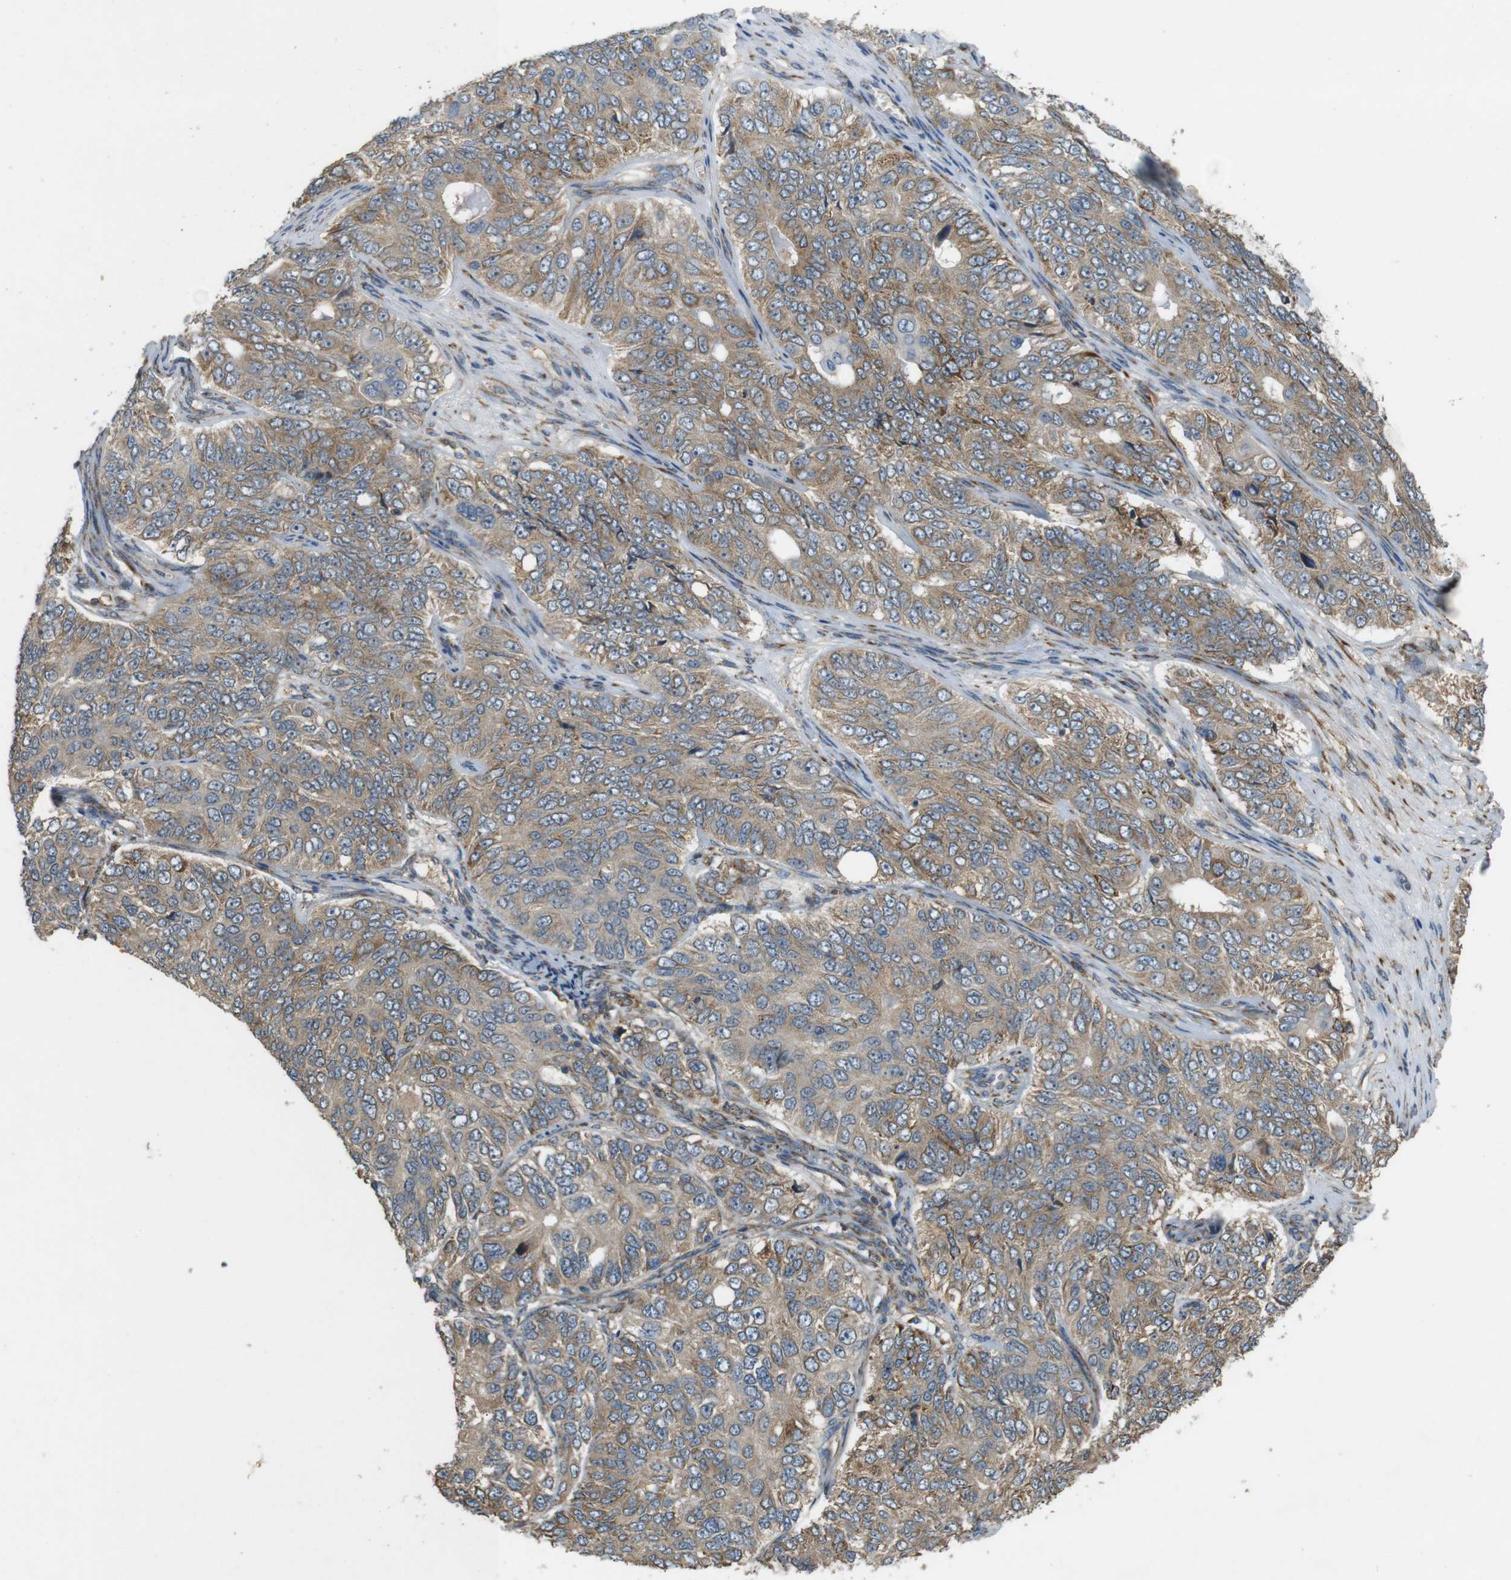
{"staining": {"intensity": "moderate", "quantity": ">75%", "location": "cytoplasmic/membranous"}, "tissue": "ovarian cancer", "cell_type": "Tumor cells", "image_type": "cancer", "snomed": [{"axis": "morphology", "description": "Carcinoma, endometroid"}, {"axis": "topography", "description": "Ovary"}], "caption": "There is medium levels of moderate cytoplasmic/membranous staining in tumor cells of ovarian endometroid carcinoma, as demonstrated by immunohistochemical staining (brown color).", "gene": "ARHGAP24", "patient": {"sex": "female", "age": 51}}